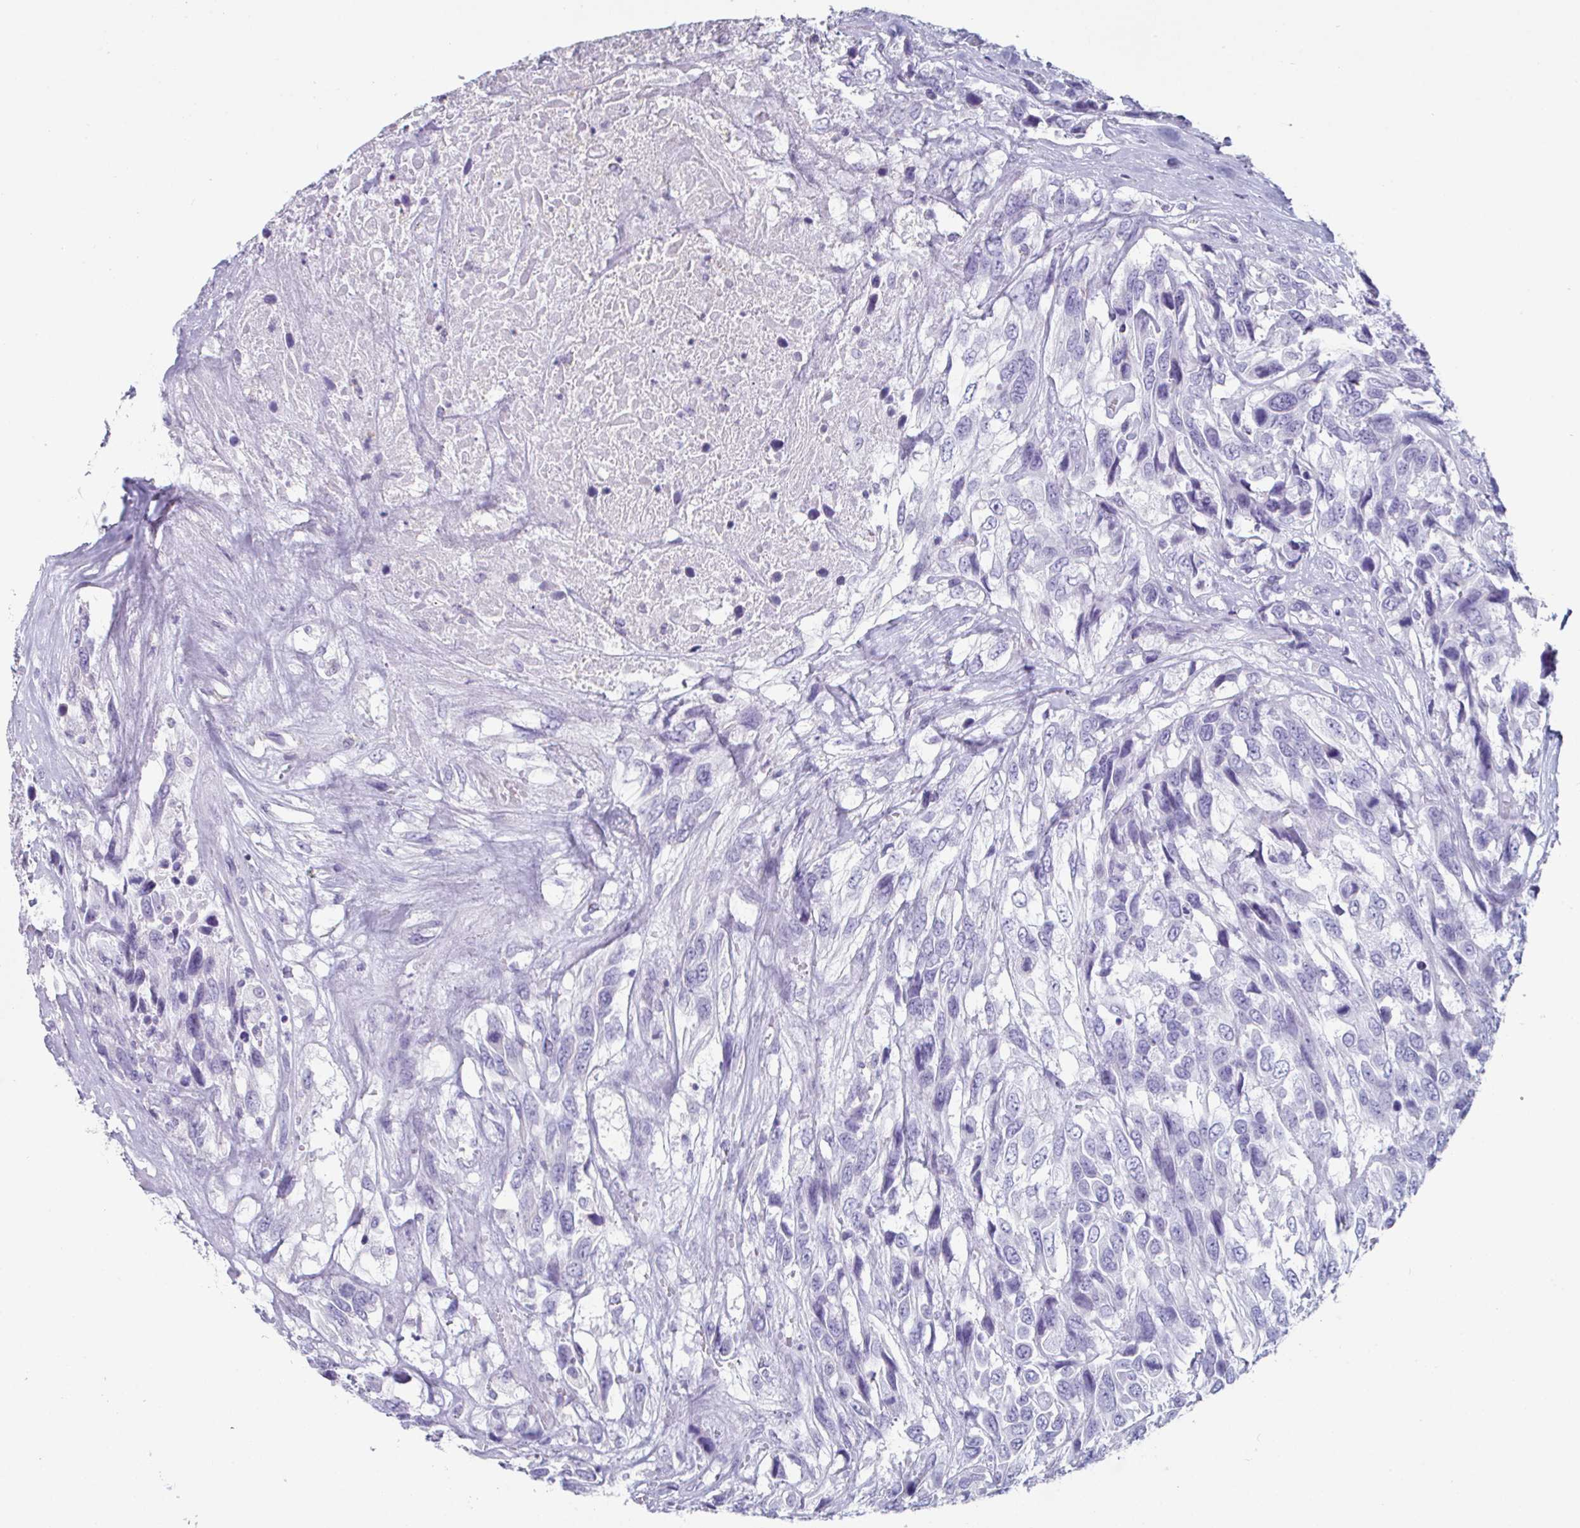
{"staining": {"intensity": "negative", "quantity": "none", "location": "none"}, "tissue": "urothelial cancer", "cell_type": "Tumor cells", "image_type": "cancer", "snomed": [{"axis": "morphology", "description": "Urothelial carcinoma, High grade"}, {"axis": "topography", "description": "Urinary bladder"}], "caption": "The histopathology image reveals no significant staining in tumor cells of high-grade urothelial carcinoma. The staining was performed using DAB to visualize the protein expression in brown, while the nuclei were stained in blue with hematoxylin (Magnification: 20x).", "gene": "CREG2", "patient": {"sex": "female", "age": 70}}